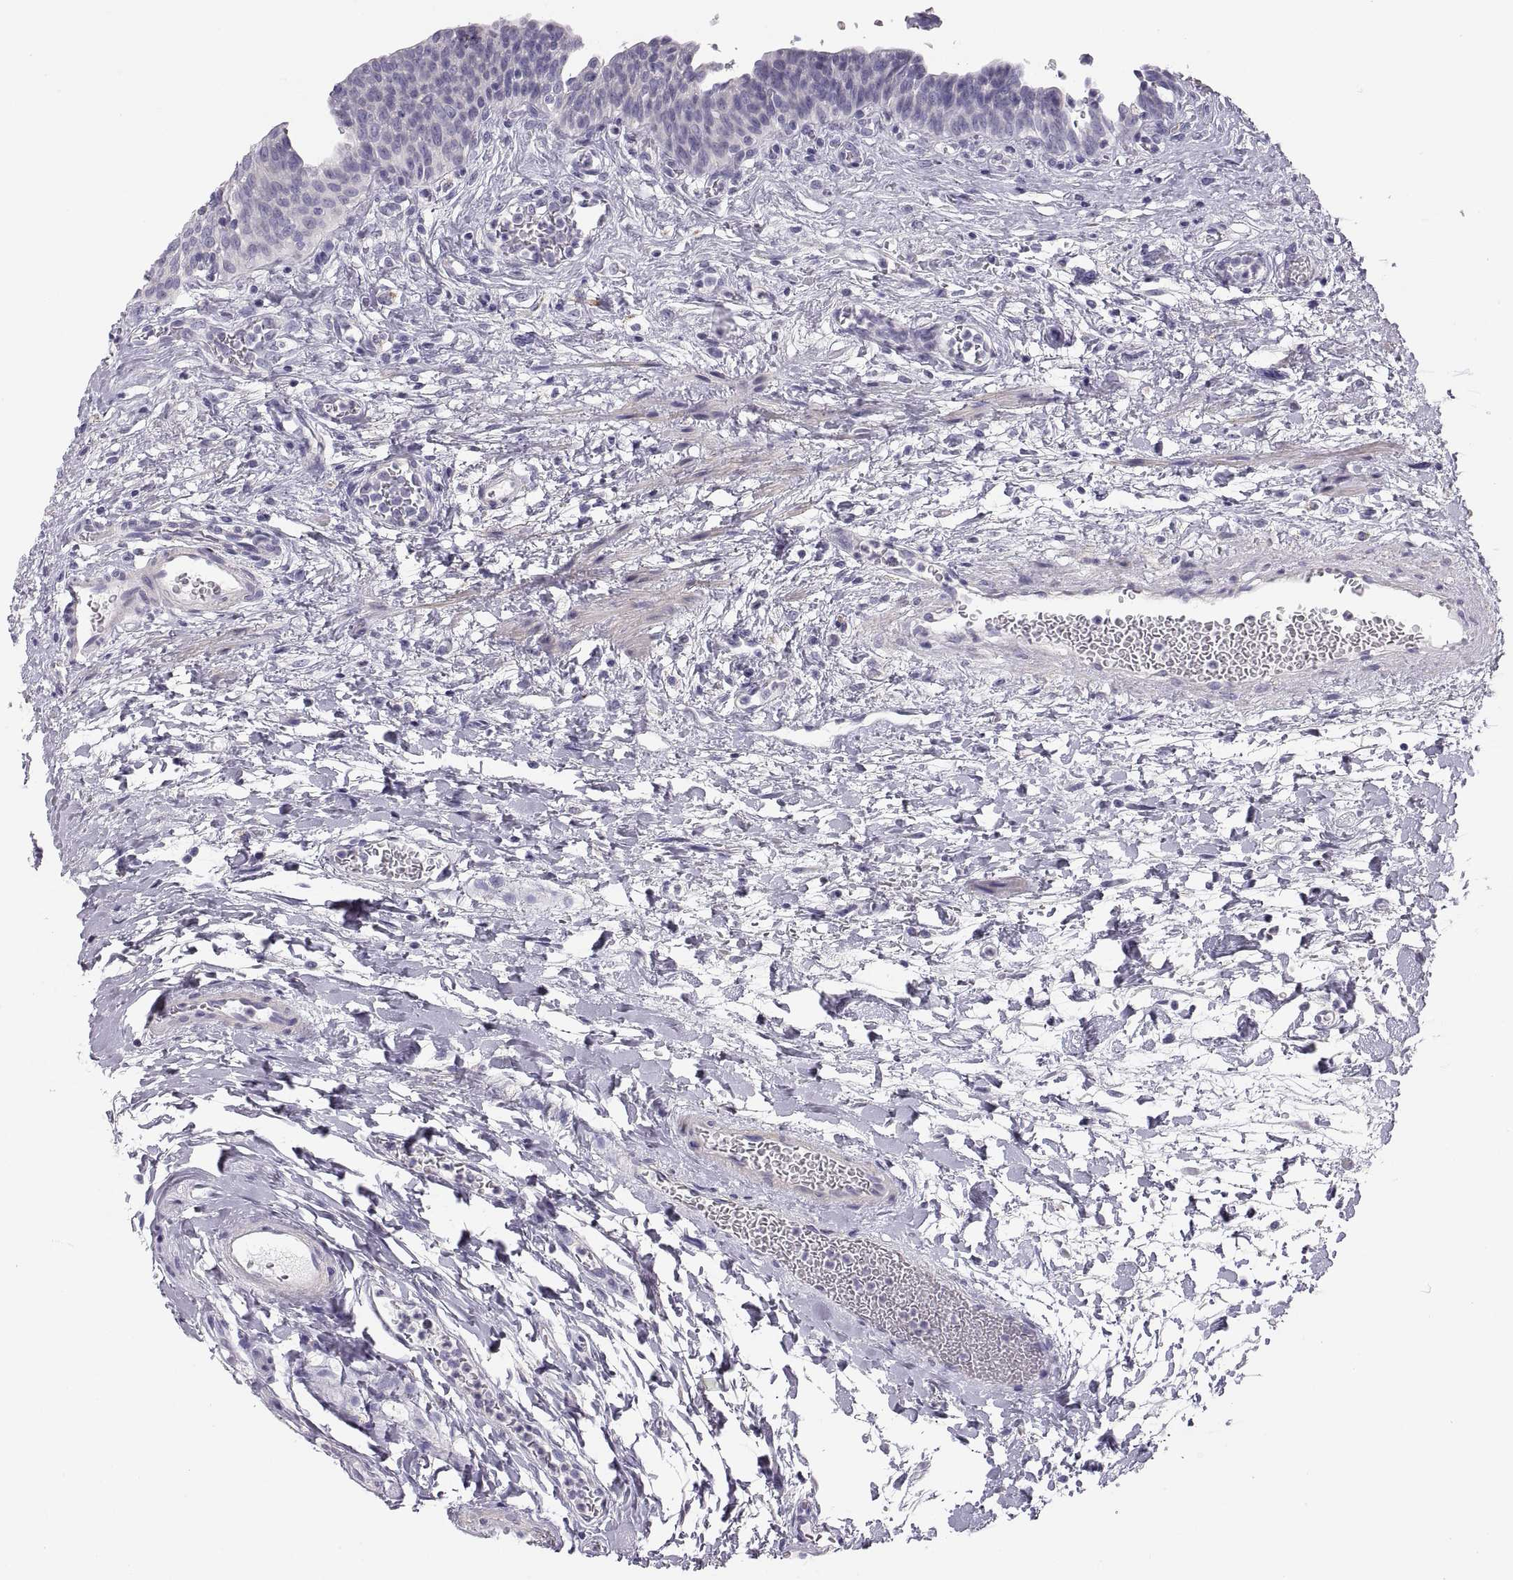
{"staining": {"intensity": "negative", "quantity": "none", "location": "none"}, "tissue": "urinary bladder", "cell_type": "Urothelial cells", "image_type": "normal", "snomed": [{"axis": "morphology", "description": "Normal tissue, NOS"}, {"axis": "topography", "description": "Urinary bladder"}], "caption": "Urinary bladder stained for a protein using immunohistochemistry (IHC) displays no positivity urothelial cells.", "gene": "COL9A3", "patient": {"sex": "male", "age": 73}}